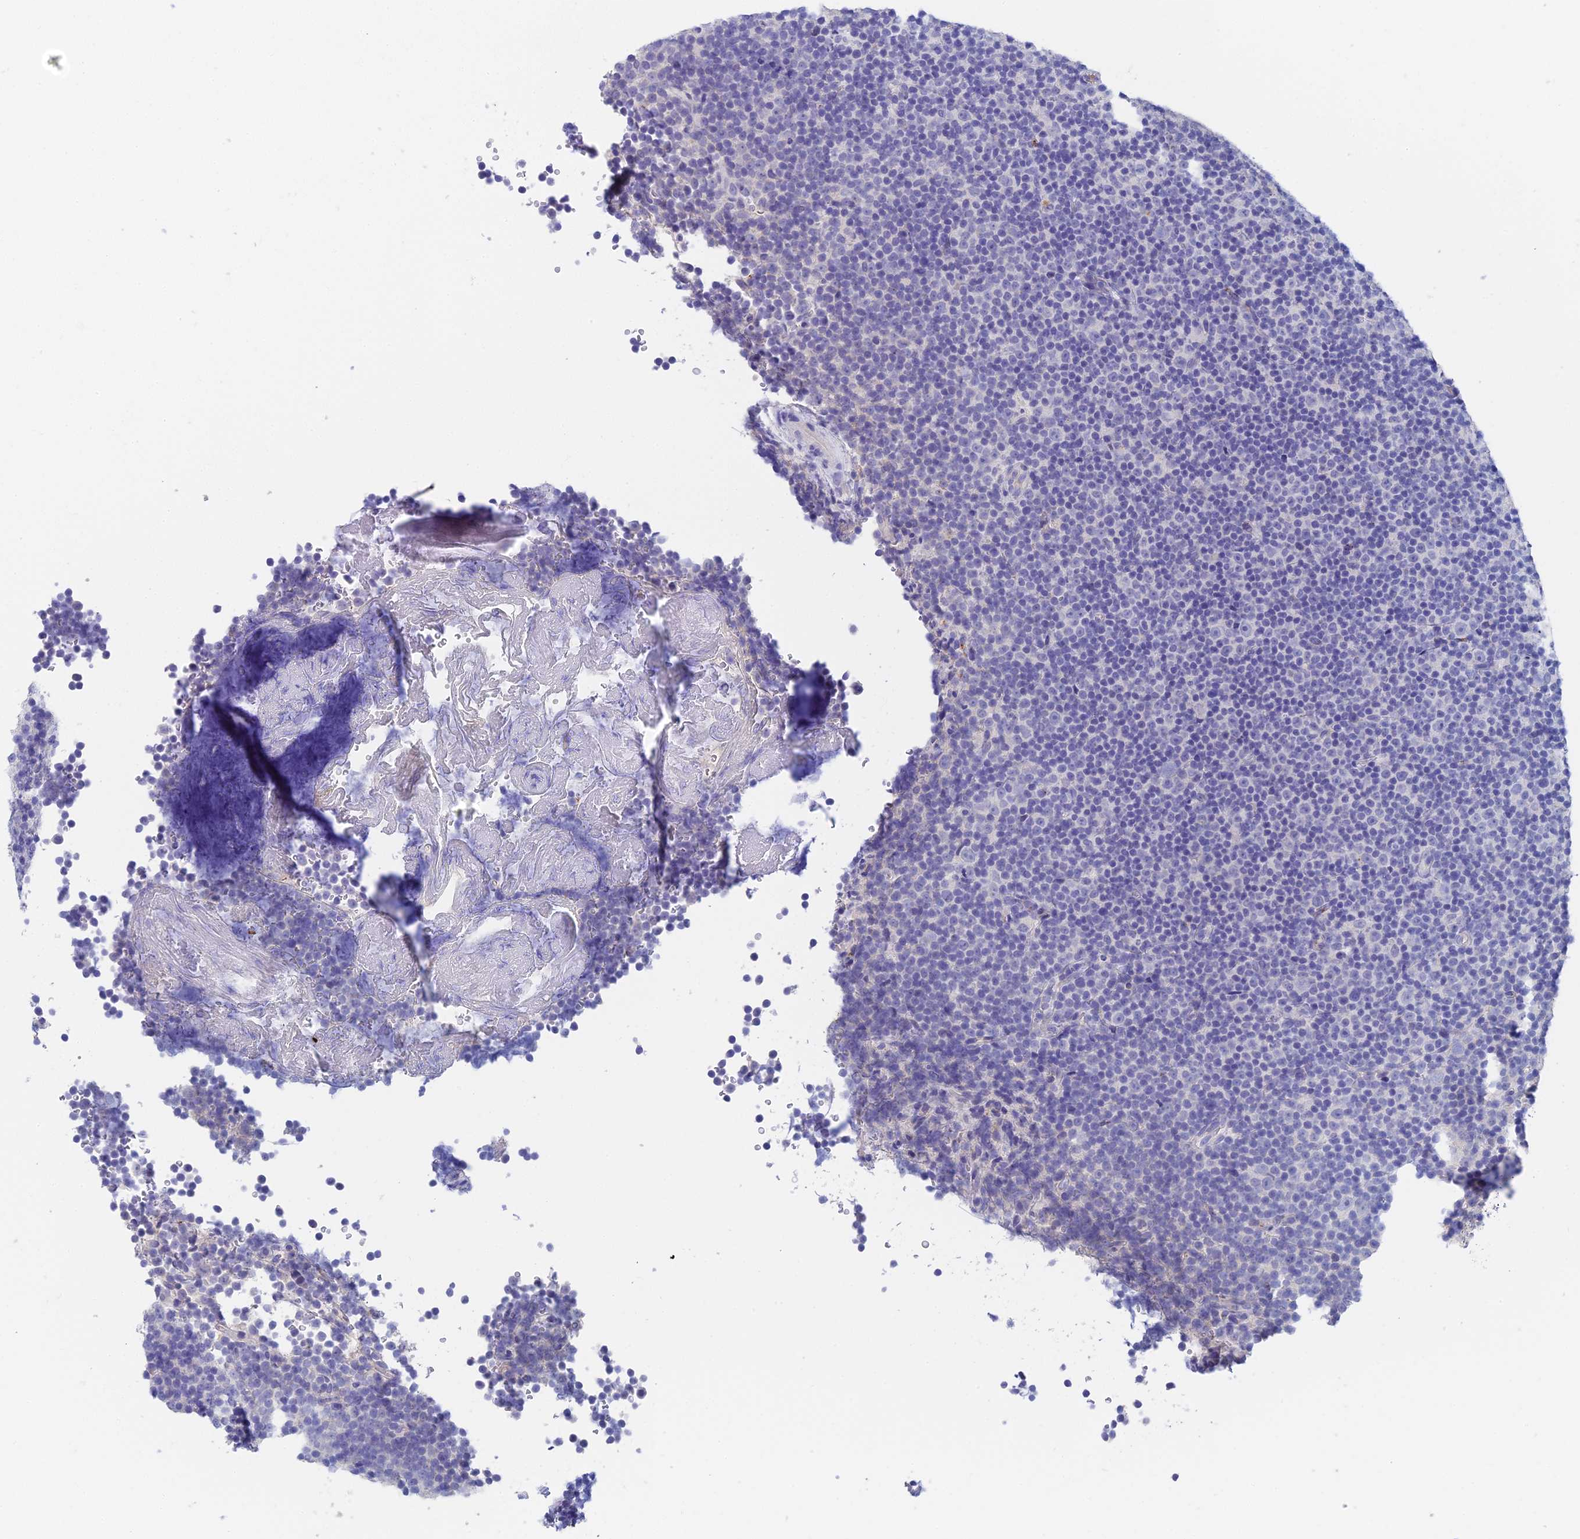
{"staining": {"intensity": "negative", "quantity": "none", "location": "none"}, "tissue": "lymphoma", "cell_type": "Tumor cells", "image_type": "cancer", "snomed": [{"axis": "morphology", "description": "Malignant lymphoma, non-Hodgkin's type, Low grade"}, {"axis": "topography", "description": "Lymph node"}], "caption": "Immunohistochemical staining of human malignant lymphoma, non-Hodgkin's type (low-grade) shows no significant expression in tumor cells.", "gene": "ADAMTS13", "patient": {"sex": "female", "age": 67}}